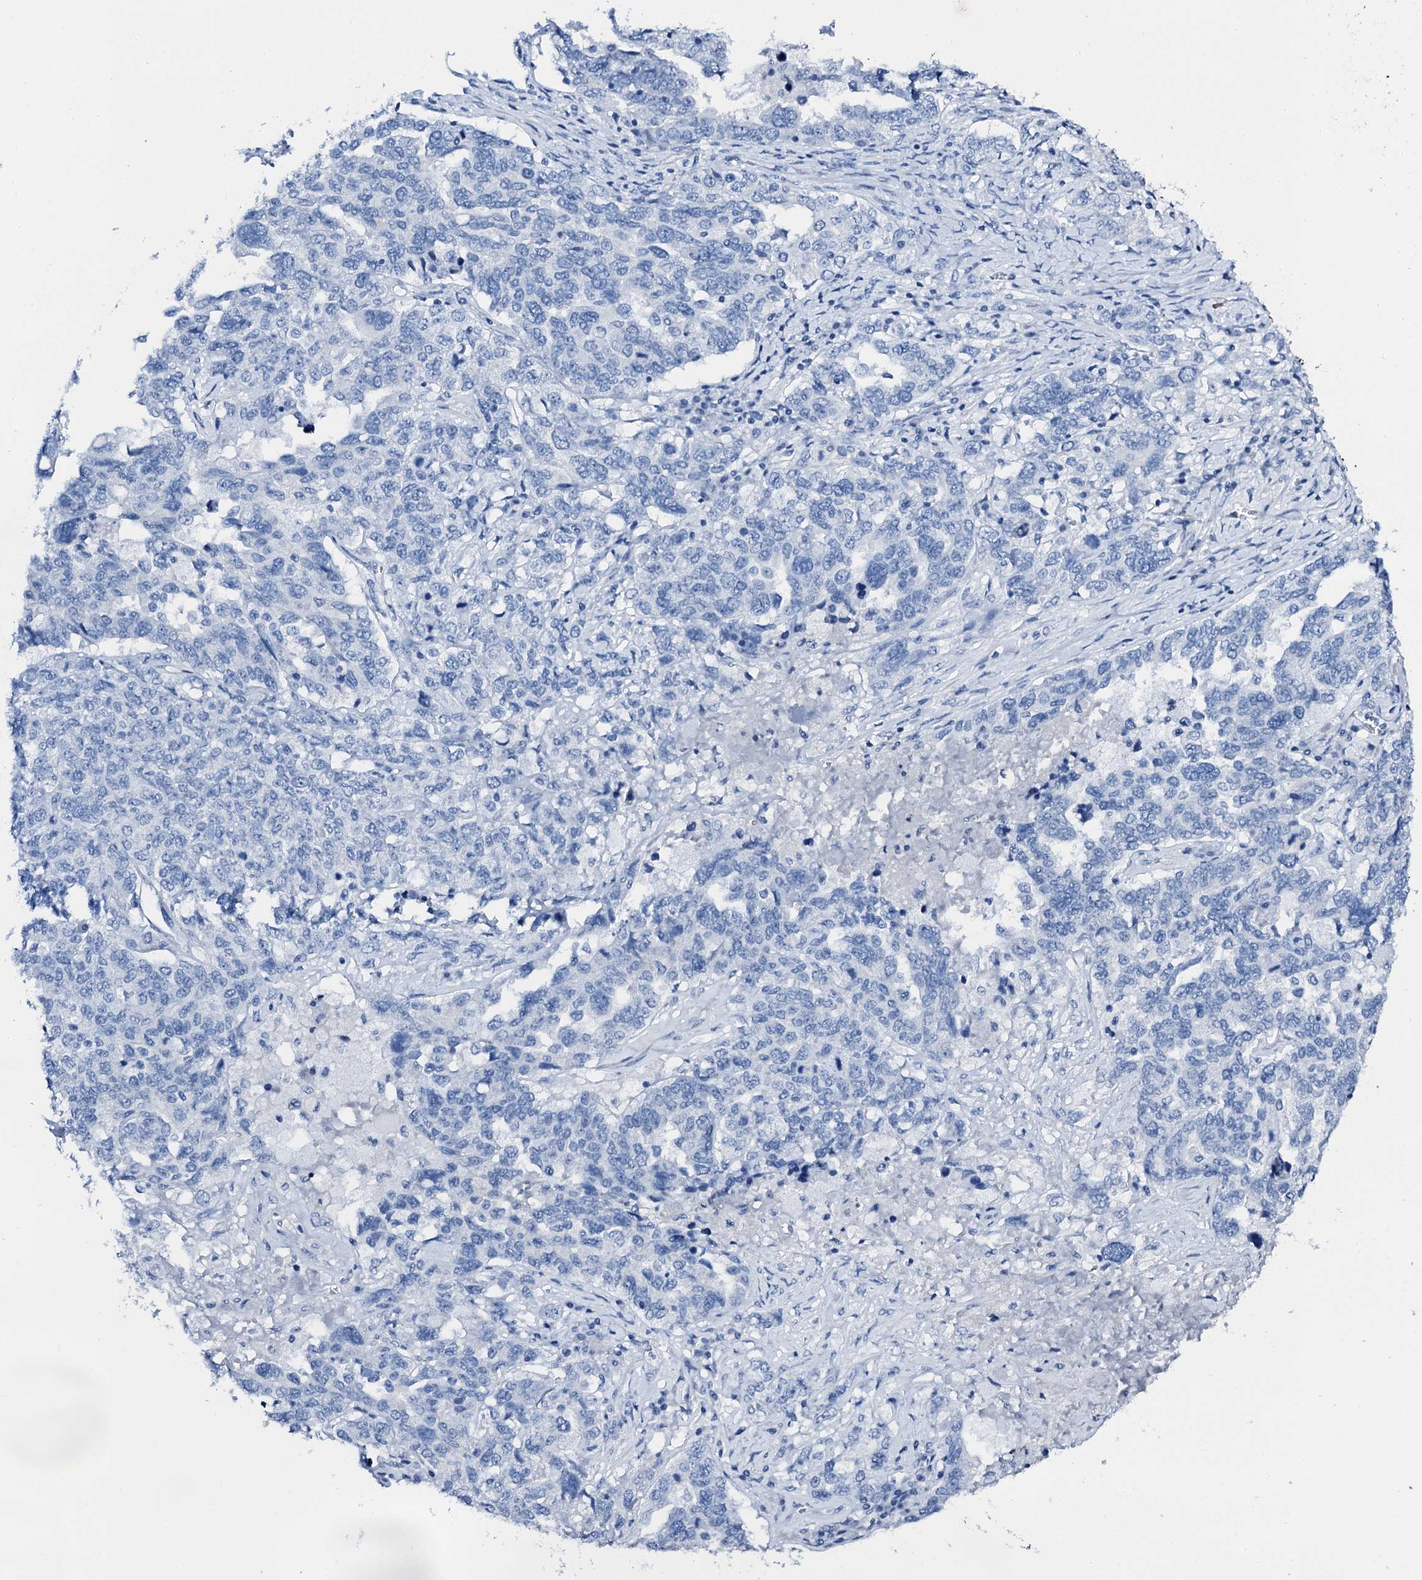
{"staining": {"intensity": "negative", "quantity": "none", "location": "none"}, "tissue": "ovarian cancer", "cell_type": "Tumor cells", "image_type": "cancer", "snomed": [{"axis": "morphology", "description": "Carcinoma, endometroid"}, {"axis": "topography", "description": "Ovary"}], "caption": "DAB (3,3'-diaminobenzidine) immunohistochemical staining of human endometroid carcinoma (ovarian) reveals no significant positivity in tumor cells.", "gene": "PTH", "patient": {"sex": "female", "age": 62}}